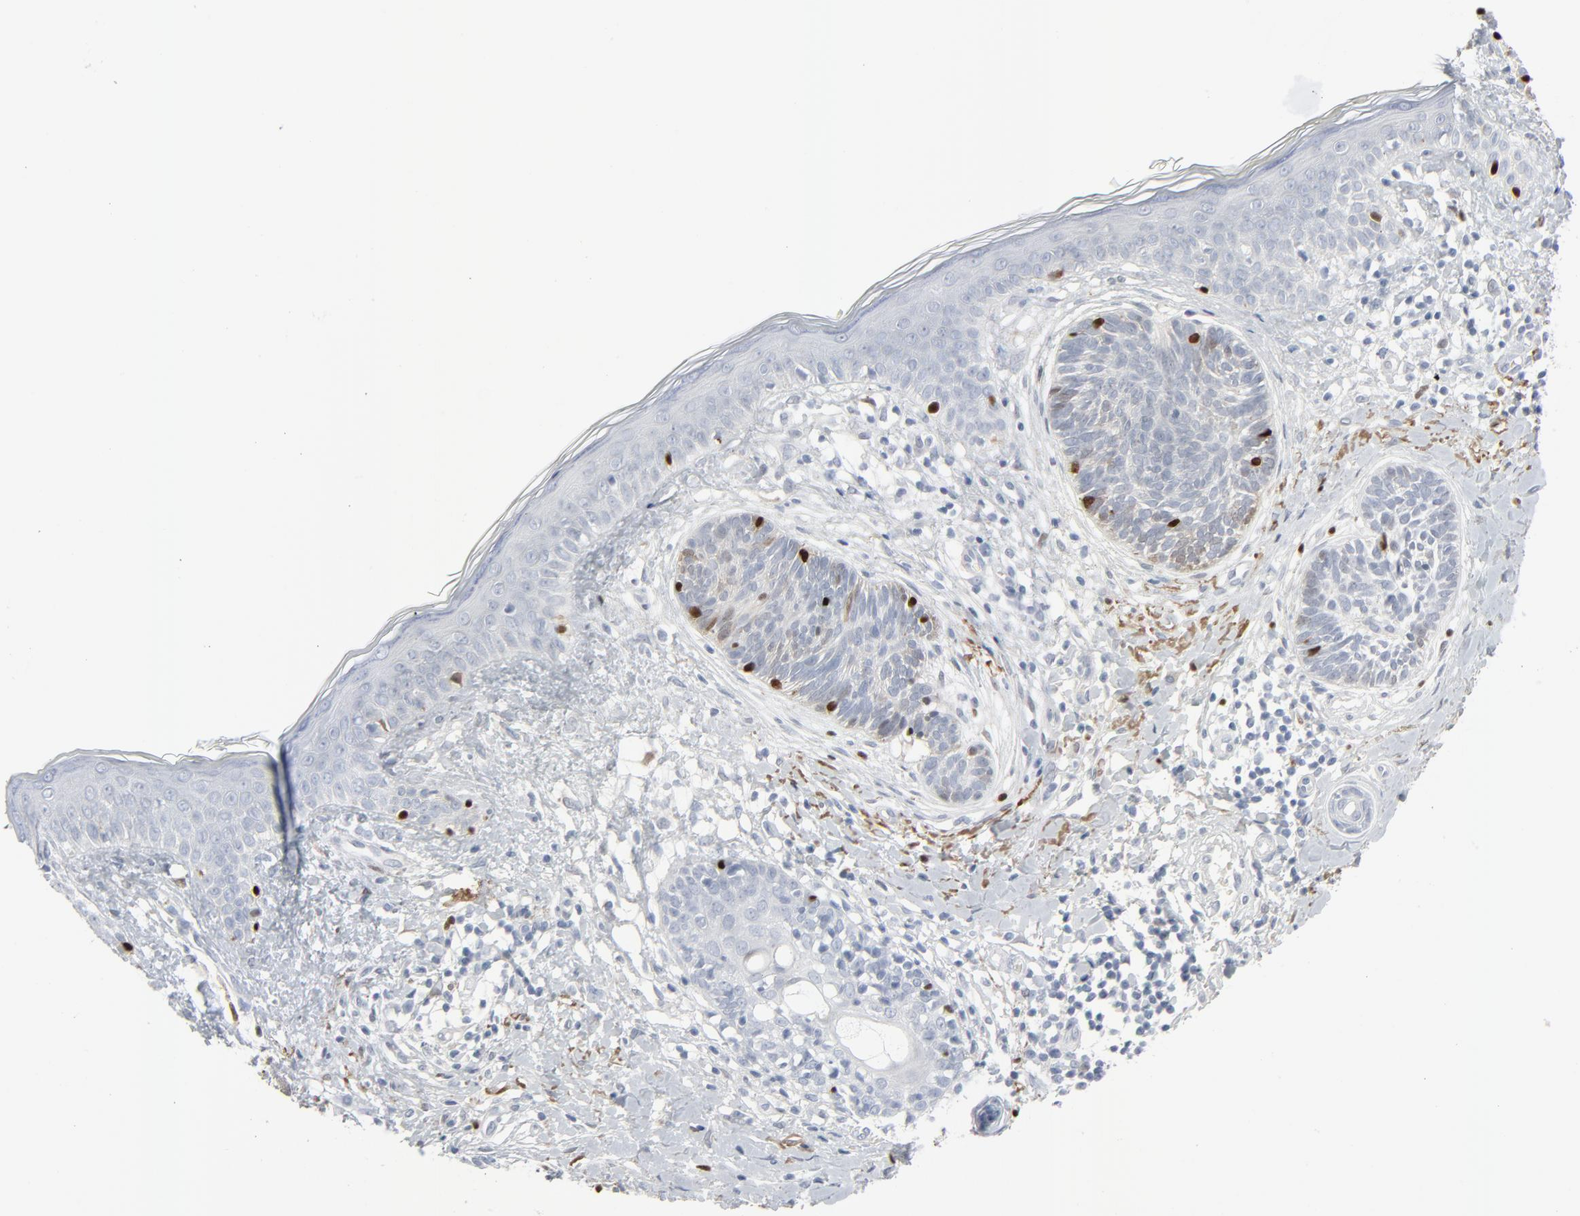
{"staining": {"intensity": "strong", "quantity": "<25%", "location": "nuclear"}, "tissue": "skin cancer", "cell_type": "Tumor cells", "image_type": "cancer", "snomed": [{"axis": "morphology", "description": "Normal tissue, NOS"}, {"axis": "morphology", "description": "Basal cell carcinoma"}, {"axis": "topography", "description": "Skin"}], "caption": "Immunohistochemistry image of neoplastic tissue: skin basal cell carcinoma stained using IHC demonstrates medium levels of strong protein expression localized specifically in the nuclear of tumor cells, appearing as a nuclear brown color.", "gene": "MITF", "patient": {"sex": "male", "age": 63}}